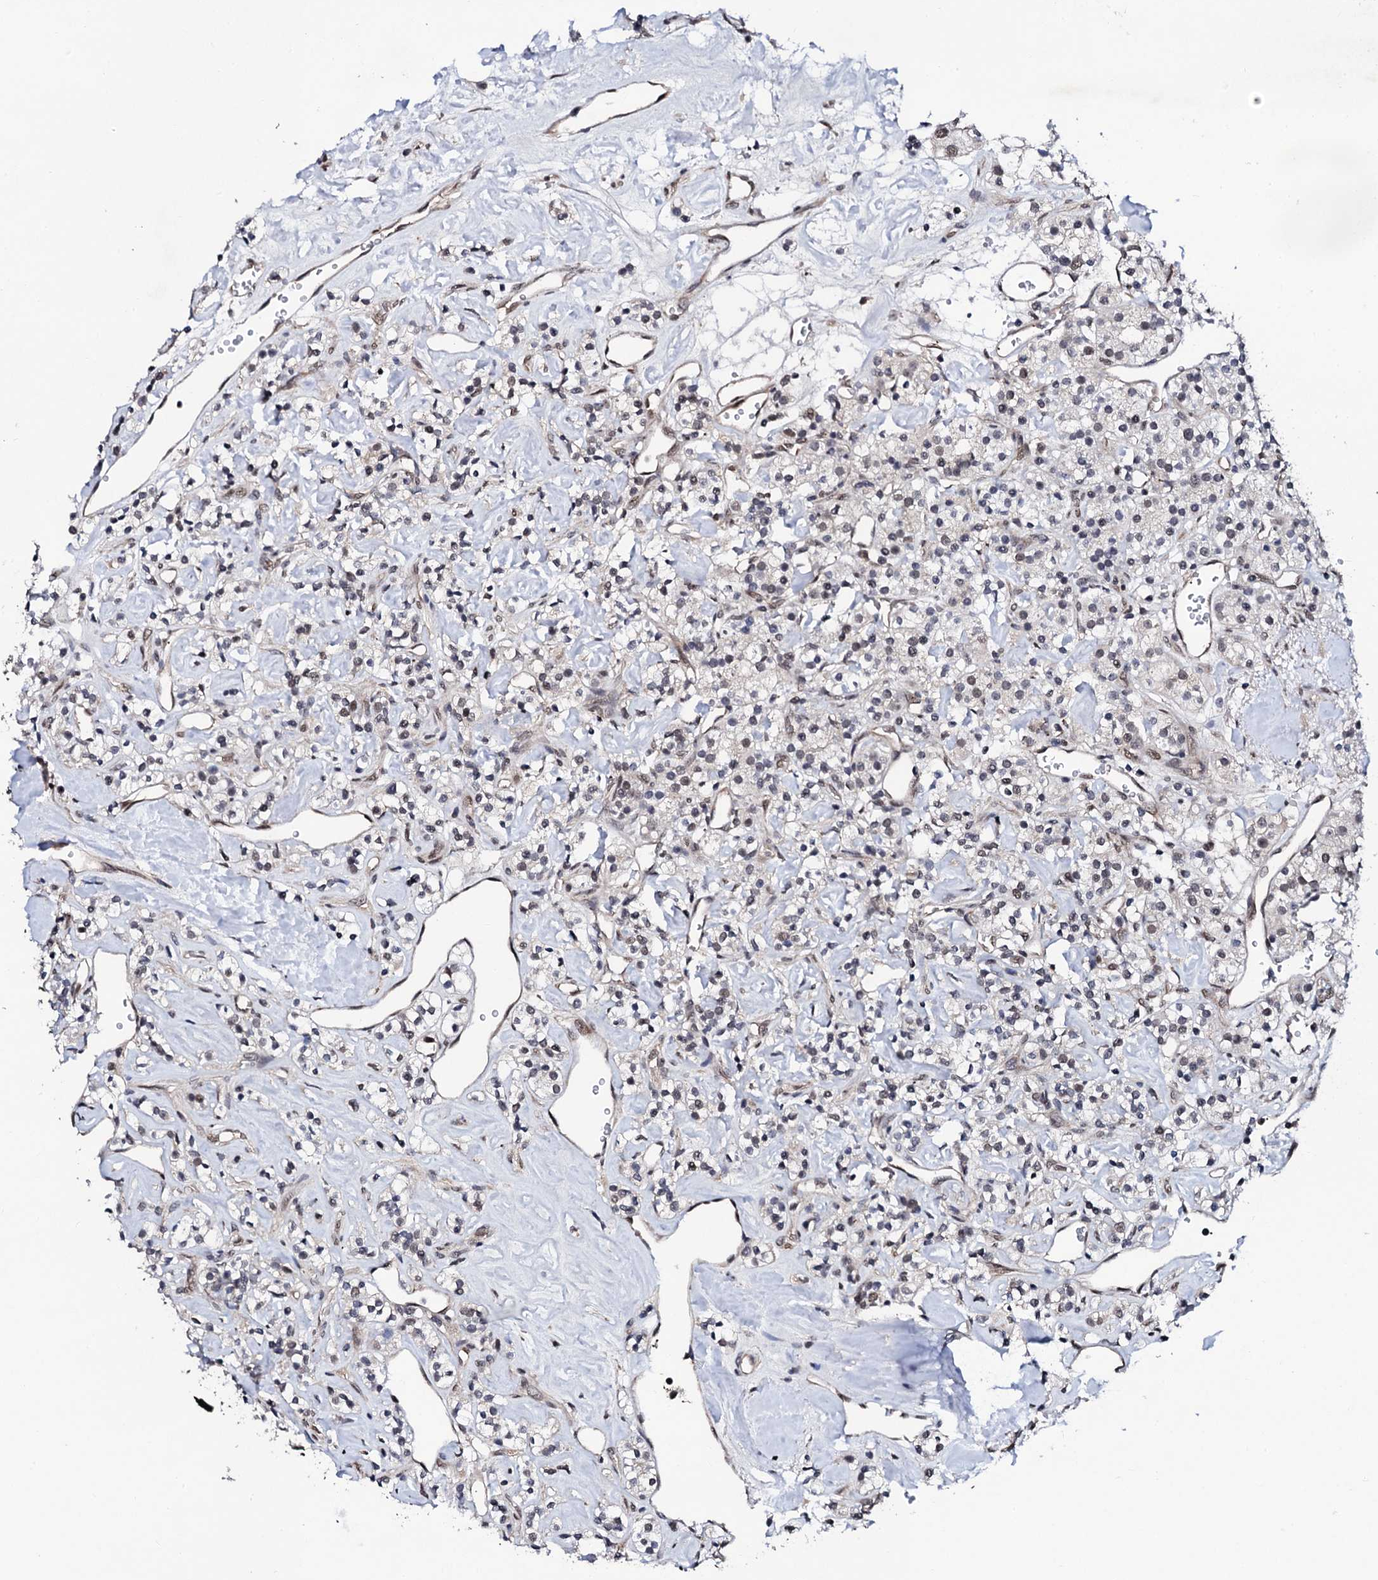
{"staining": {"intensity": "weak", "quantity": "<25%", "location": "nuclear"}, "tissue": "renal cancer", "cell_type": "Tumor cells", "image_type": "cancer", "snomed": [{"axis": "morphology", "description": "Adenocarcinoma, NOS"}, {"axis": "topography", "description": "Kidney"}], "caption": "This photomicrograph is of renal cancer stained with immunohistochemistry to label a protein in brown with the nuclei are counter-stained blue. There is no positivity in tumor cells.", "gene": "CSTF3", "patient": {"sex": "male", "age": 77}}